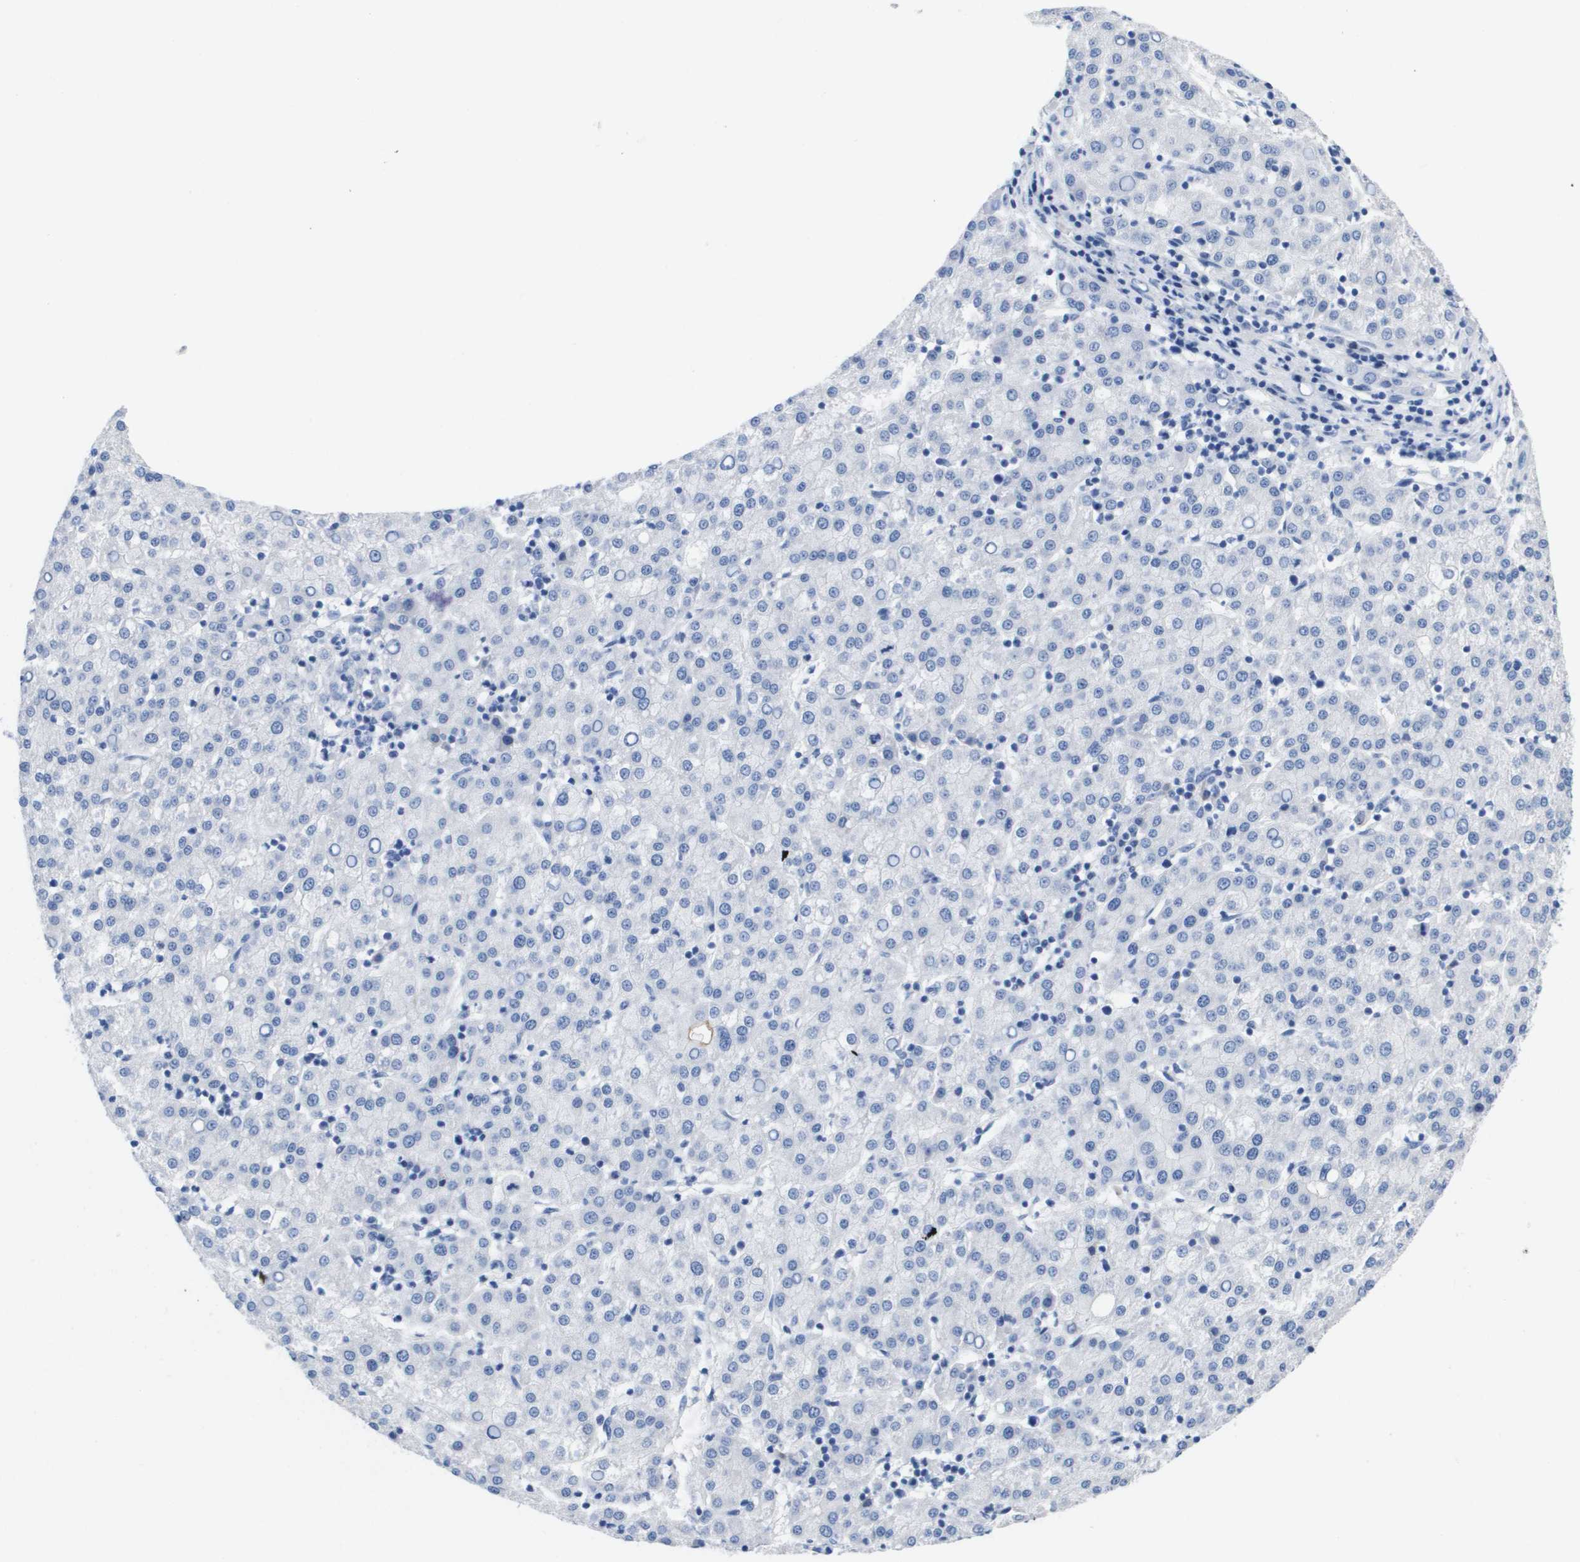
{"staining": {"intensity": "negative", "quantity": "none", "location": "none"}, "tissue": "liver cancer", "cell_type": "Tumor cells", "image_type": "cancer", "snomed": [{"axis": "morphology", "description": "Carcinoma, Hepatocellular, NOS"}, {"axis": "topography", "description": "Liver"}], "caption": "This is a histopathology image of immunohistochemistry (IHC) staining of hepatocellular carcinoma (liver), which shows no expression in tumor cells.", "gene": "APOA1", "patient": {"sex": "female", "age": 58}}